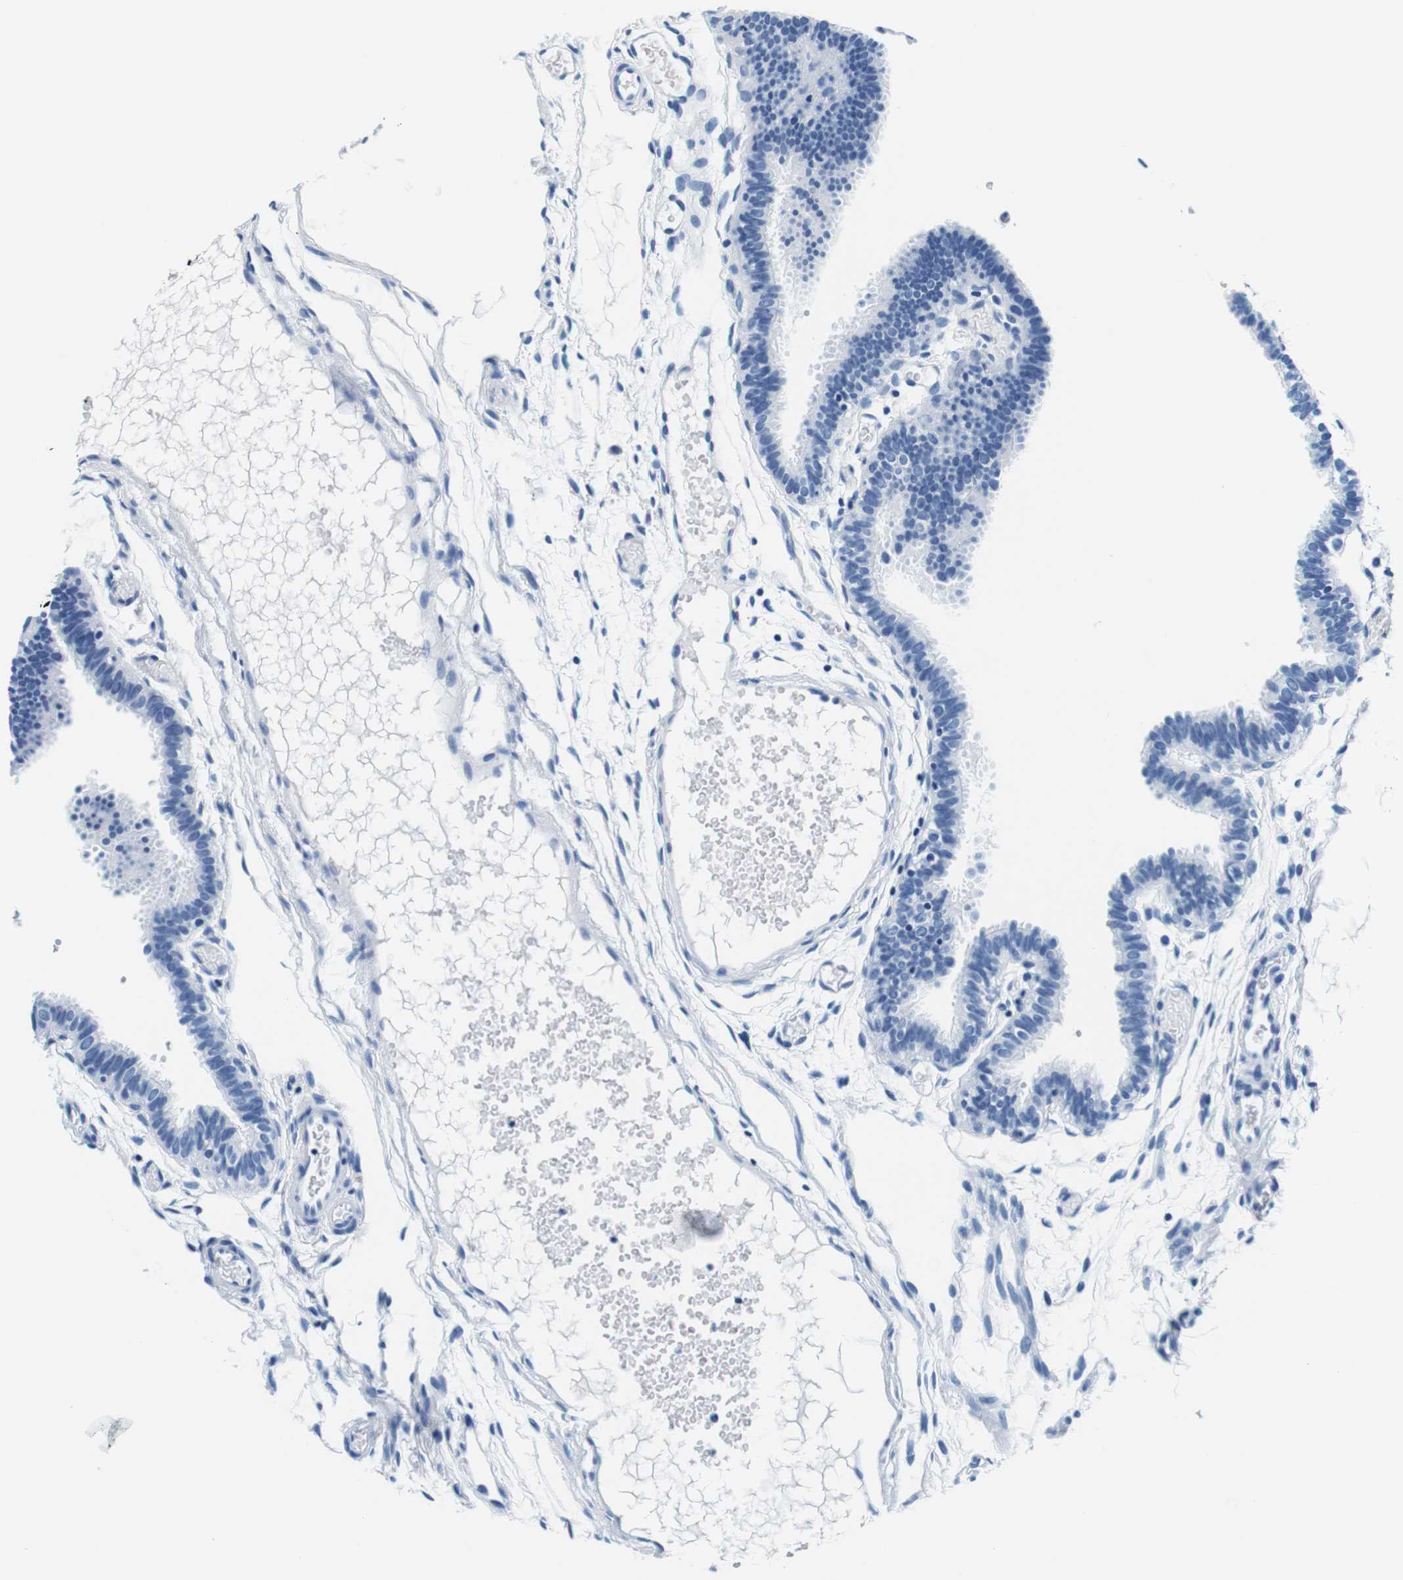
{"staining": {"intensity": "negative", "quantity": "none", "location": "none"}, "tissue": "fallopian tube", "cell_type": "Glandular cells", "image_type": "normal", "snomed": [{"axis": "morphology", "description": "Normal tissue, NOS"}, {"axis": "topography", "description": "Fallopian tube"}], "caption": "Fallopian tube stained for a protein using IHC demonstrates no expression glandular cells.", "gene": "ELANE", "patient": {"sex": "female", "age": 29}}